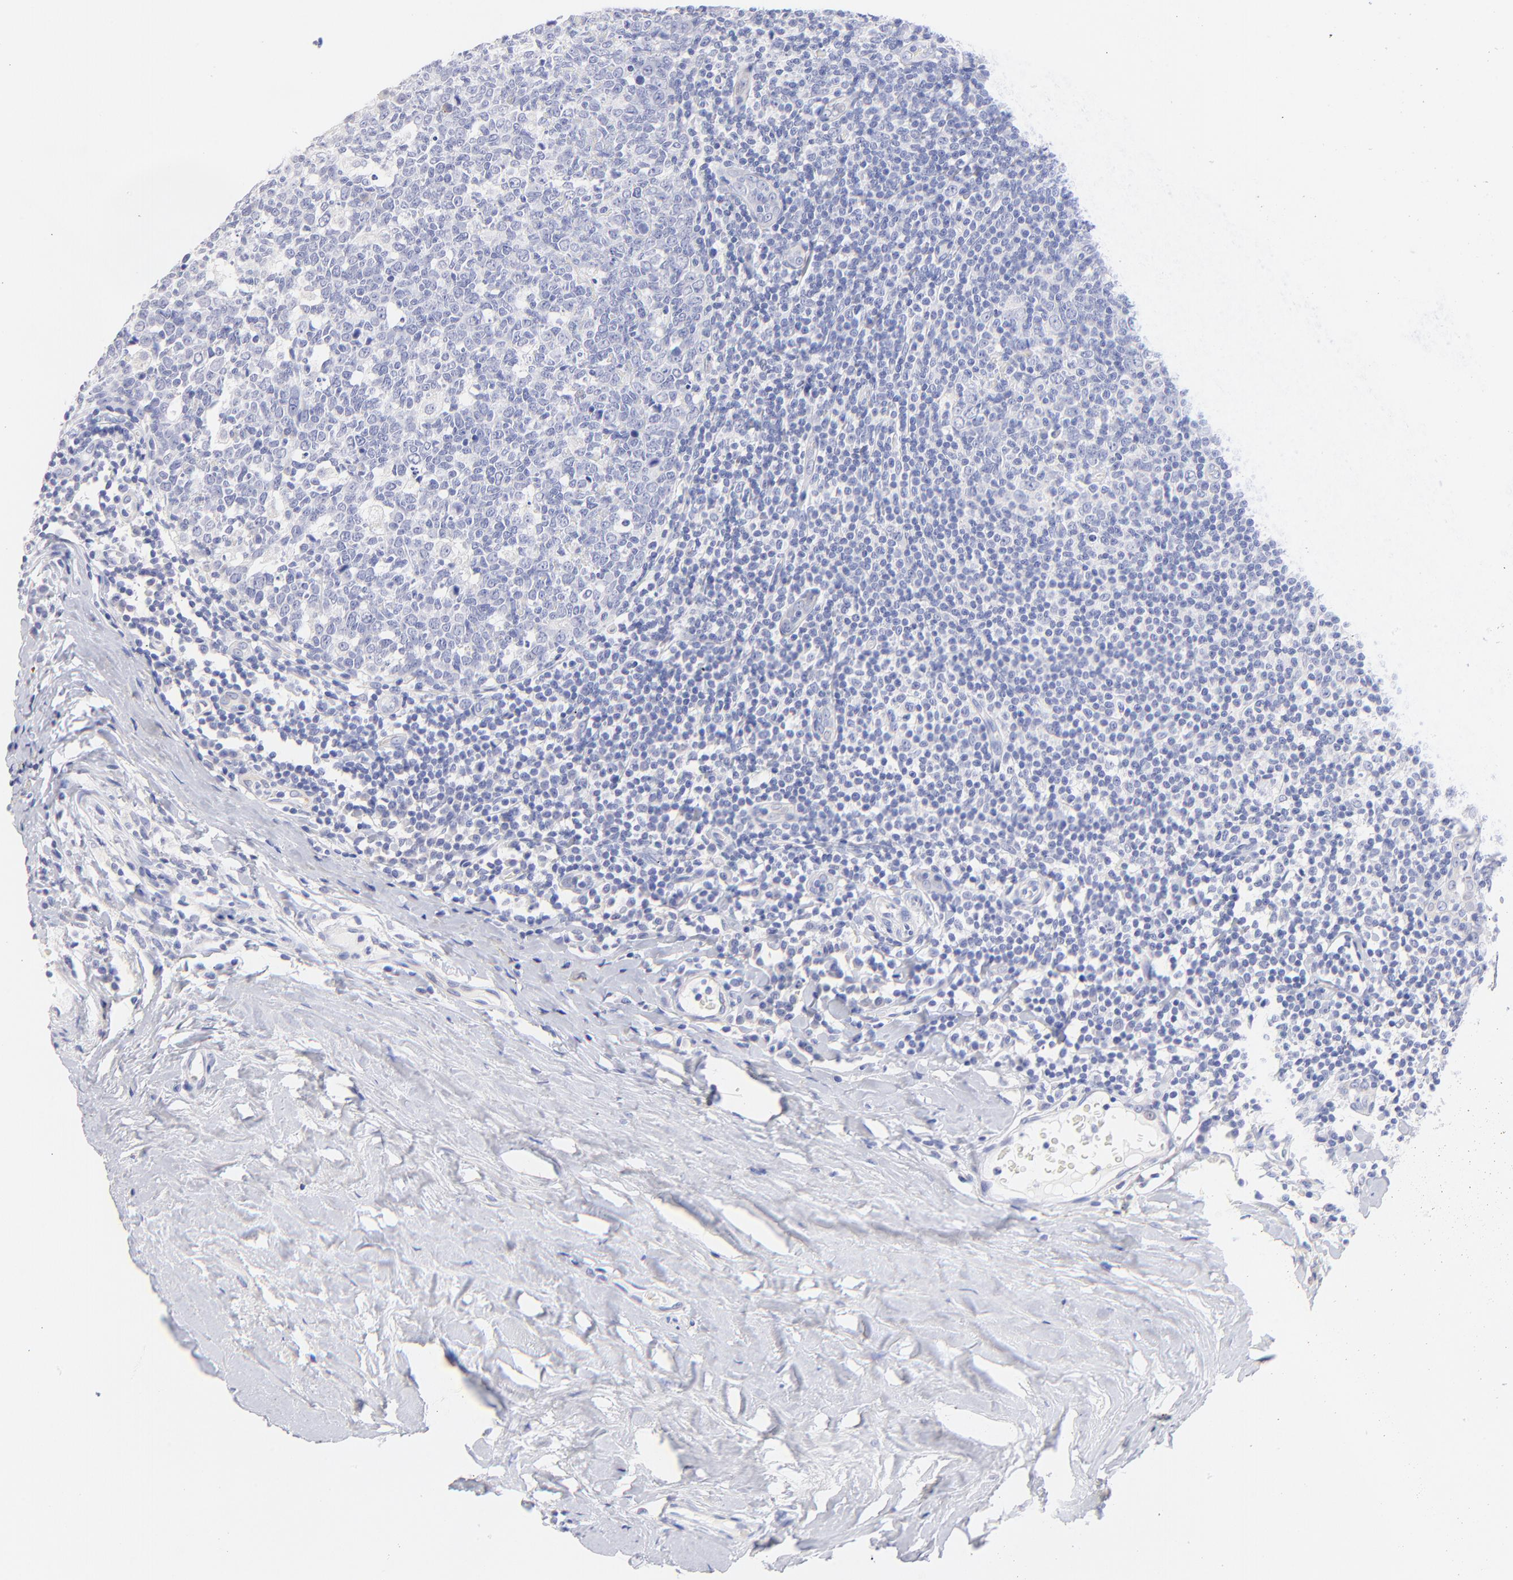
{"staining": {"intensity": "negative", "quantity": "none", "location": "none"}, "tissue": "tonsil", "cell_type": "Germinal center cells", "image_type": "normal", "snomed": [{"axis": "morphology", "description": "Normal tissue, NOS"}, {"axis": "topography", "description": "Tonsil"}], "caption": "DAB (3,3'-diaminobenzidine) immunohistochemical staining of normal tonsil demonstrates no significant positivity in germinal center cells.", "gene": "HORMAD2", "patient": {"sex": "male", "age": 31}}